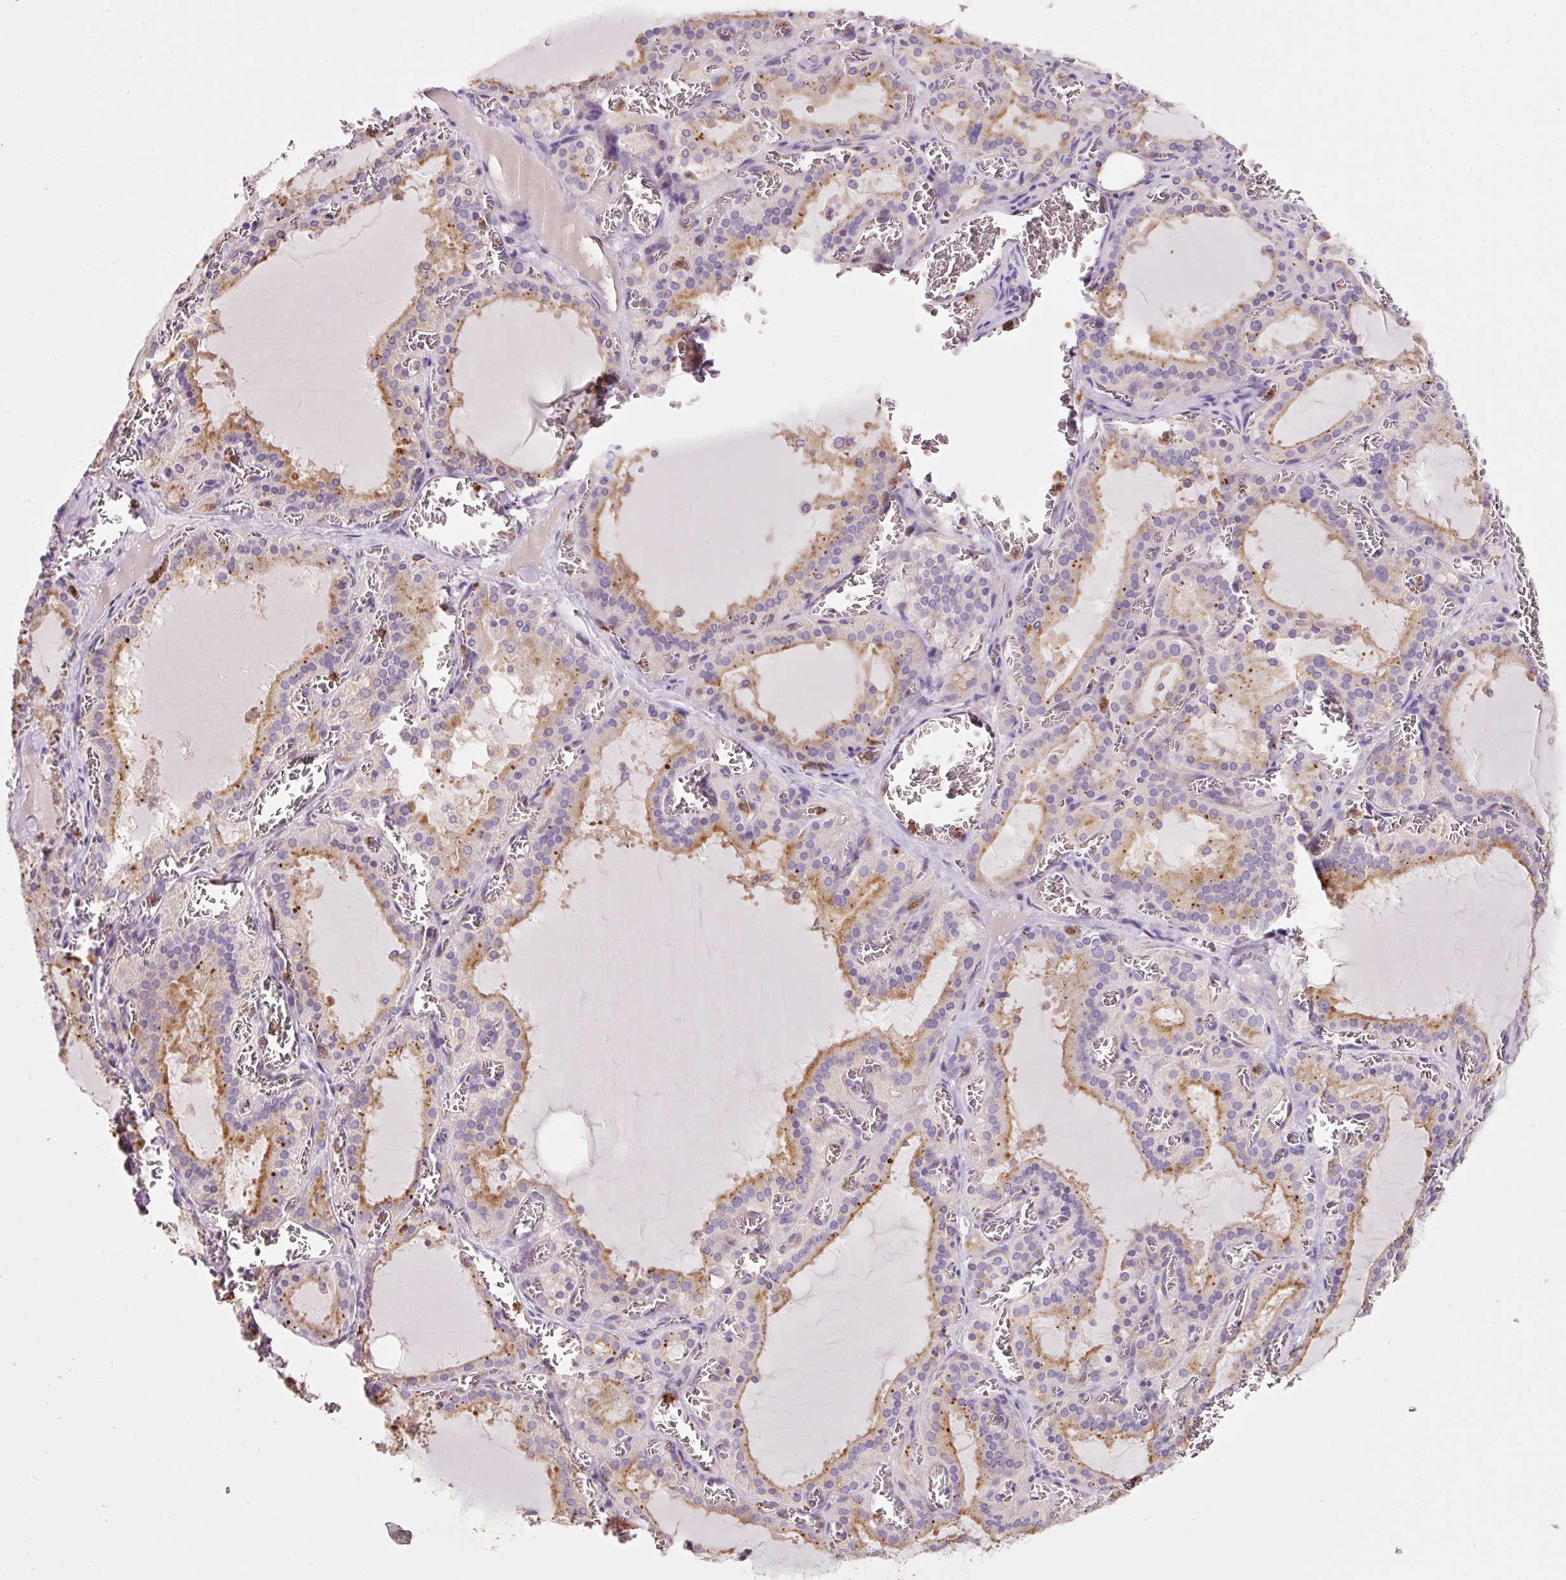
{"staining": {"intensity": "moderate", "quantity": ">75%", "location": "cytoplasmic/membranous"}, "tissue": "thyroid gland", "cell_type": "Glandular cells", "image_type": "normal", "snomed": [{"axis": "morphology", "description": "Normal tissue, NOS"}, {"axis": "topography", "description": "Thyroid gland"}], "caption": "Moderate cytoplasmic/membranous staining is identified in about >75% of glandular cells in unremarkable thyroid gland.", "gene": "TMC8", "patient": {"sex": "female", "age": 30}}